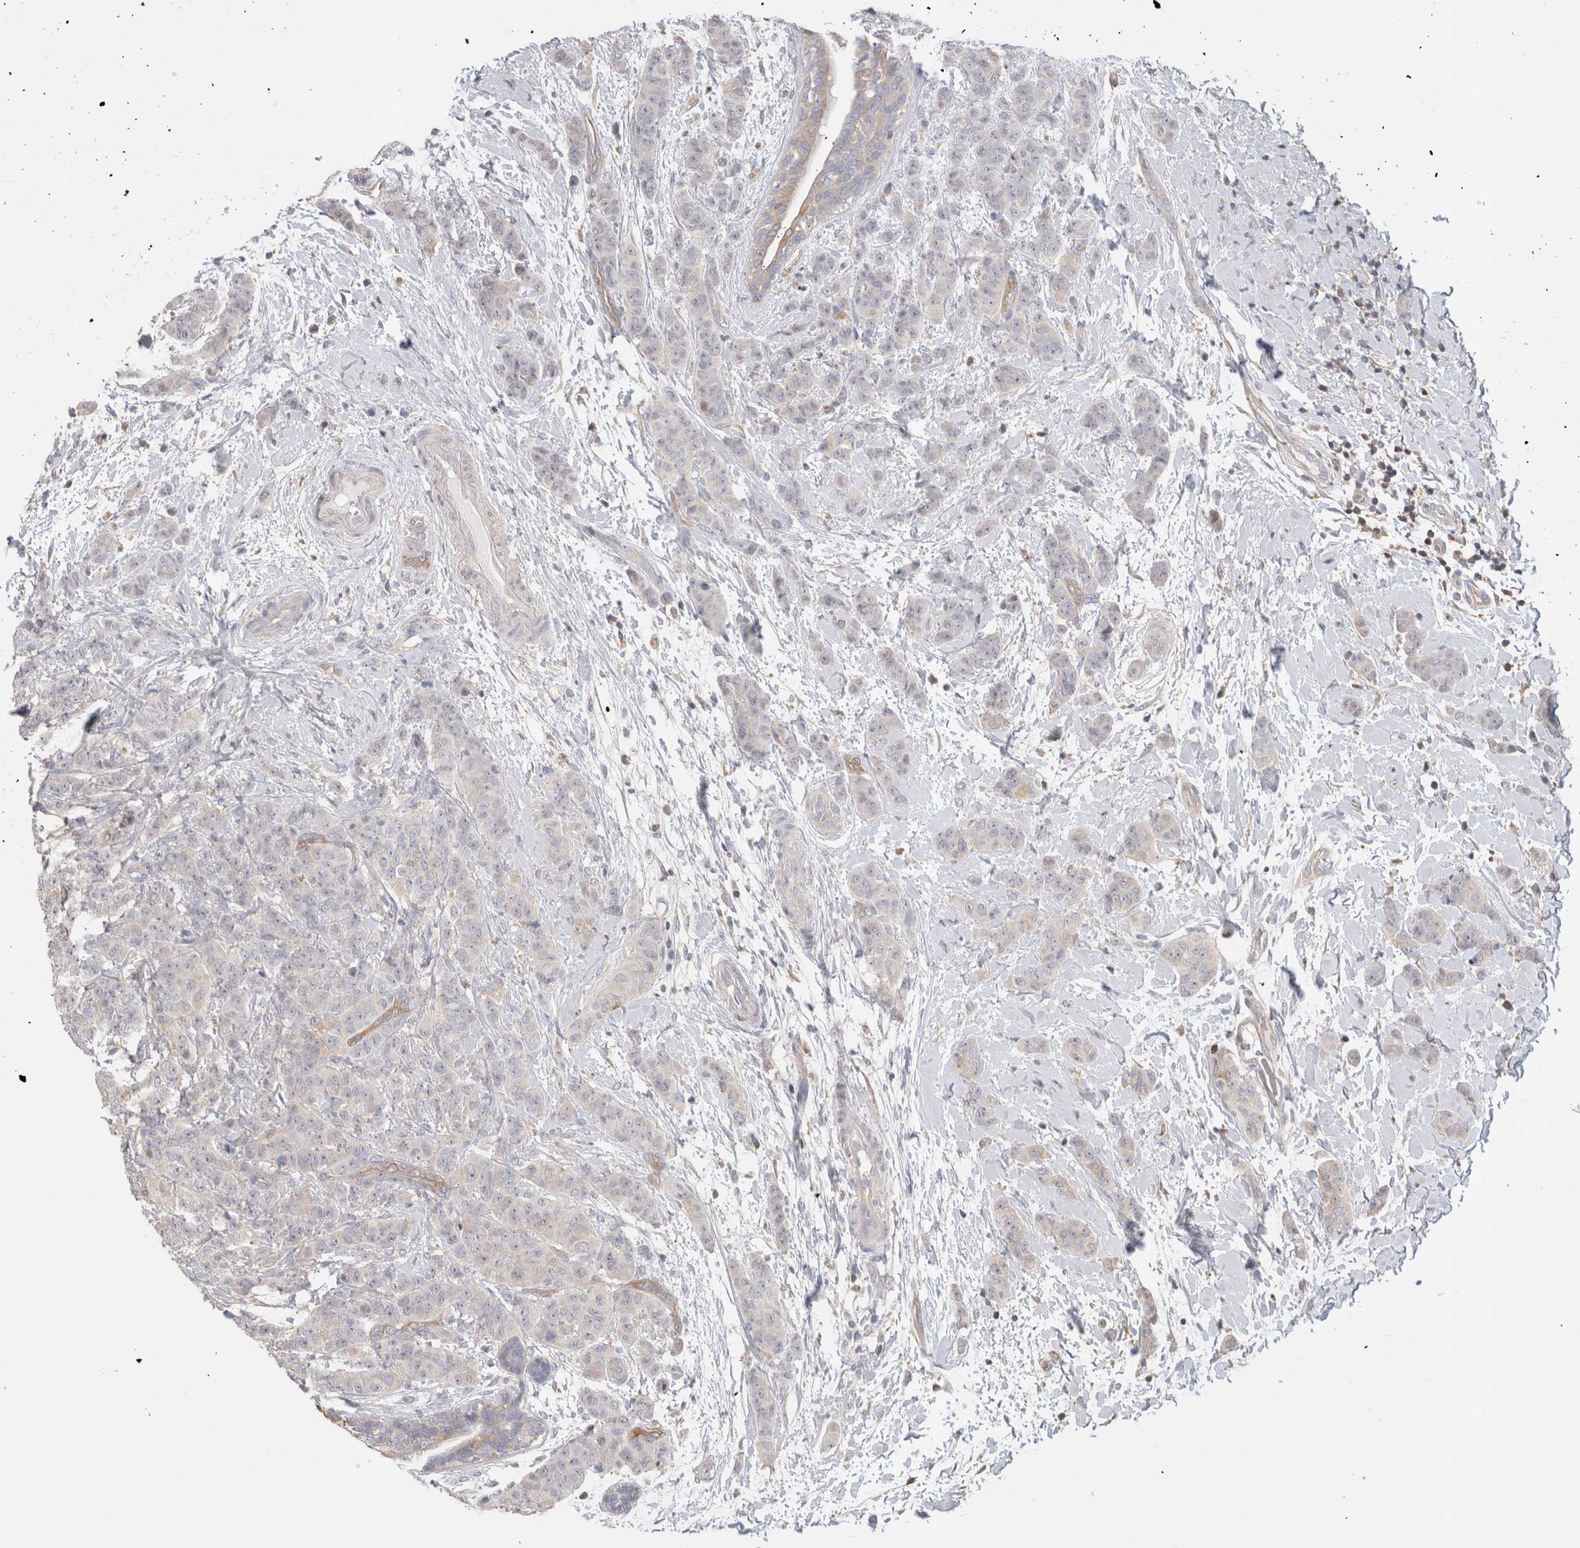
{"staining": {"intensity": "weak", "quantity": "<25%", "location": "cytoplasmic/membranous"}, "tissue": "breast cancer", "cell_type": "Tumor cells", "image_type": "cancer", "snomed": [{"axis": "morphology", "description": "Normal tissue, NOS"}, {"axis": "morphology", "description": "Duct carcinoma"}, {"axis": "topography", "description": "Breast"}], "caption": "Immunohistochemistry (IHC) image of neoplastic tissue: human breast cancer stained with DAB (3,3'-diaminobenzidine) demonstrates no significant protein positivity in tumor cells.", "gene": "CAPN2", "patient": {"sex": "female", "age": 40}}